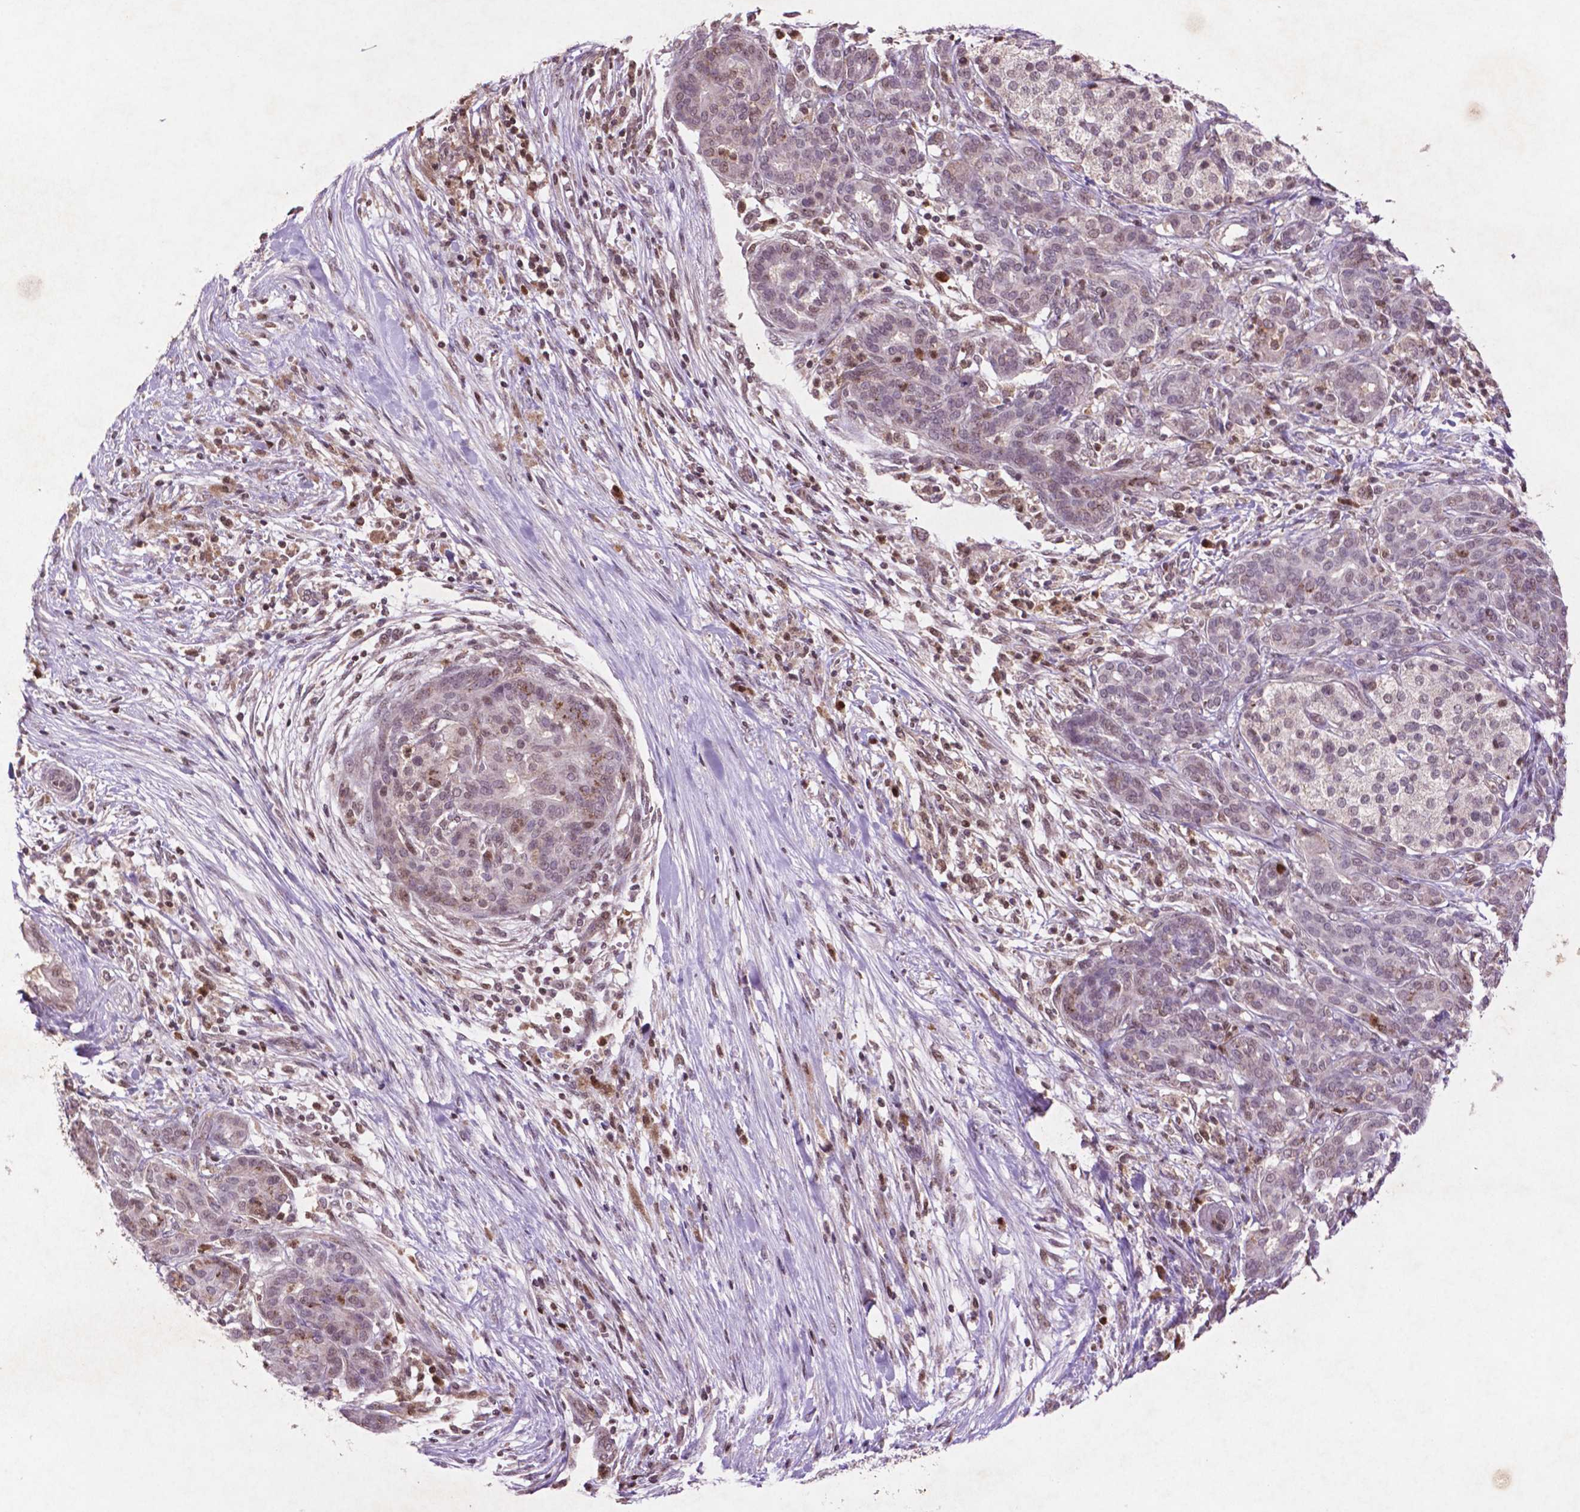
{"staining": {"intensity": "negative", "quantity": "none", "location": "none"}, "tissue": "pancreatic cancer", "cell_type": "Tumor cells", "image_type": "cancer", "snomed": [{"axis": "morphology", "description": "Adenocarcinoma, NOS"}, {"axis": "topography", "description": "Pancreas"}], "caption": "Immunohistochemistry (IHC) photomicrograph of neoplastic tissue: adenocarcinoma (pancreatic) stained with DAB shows no significant protein staining in tumor cells.", "gene": "GLRX", "patient": {"sex": "male", "age": 44}}